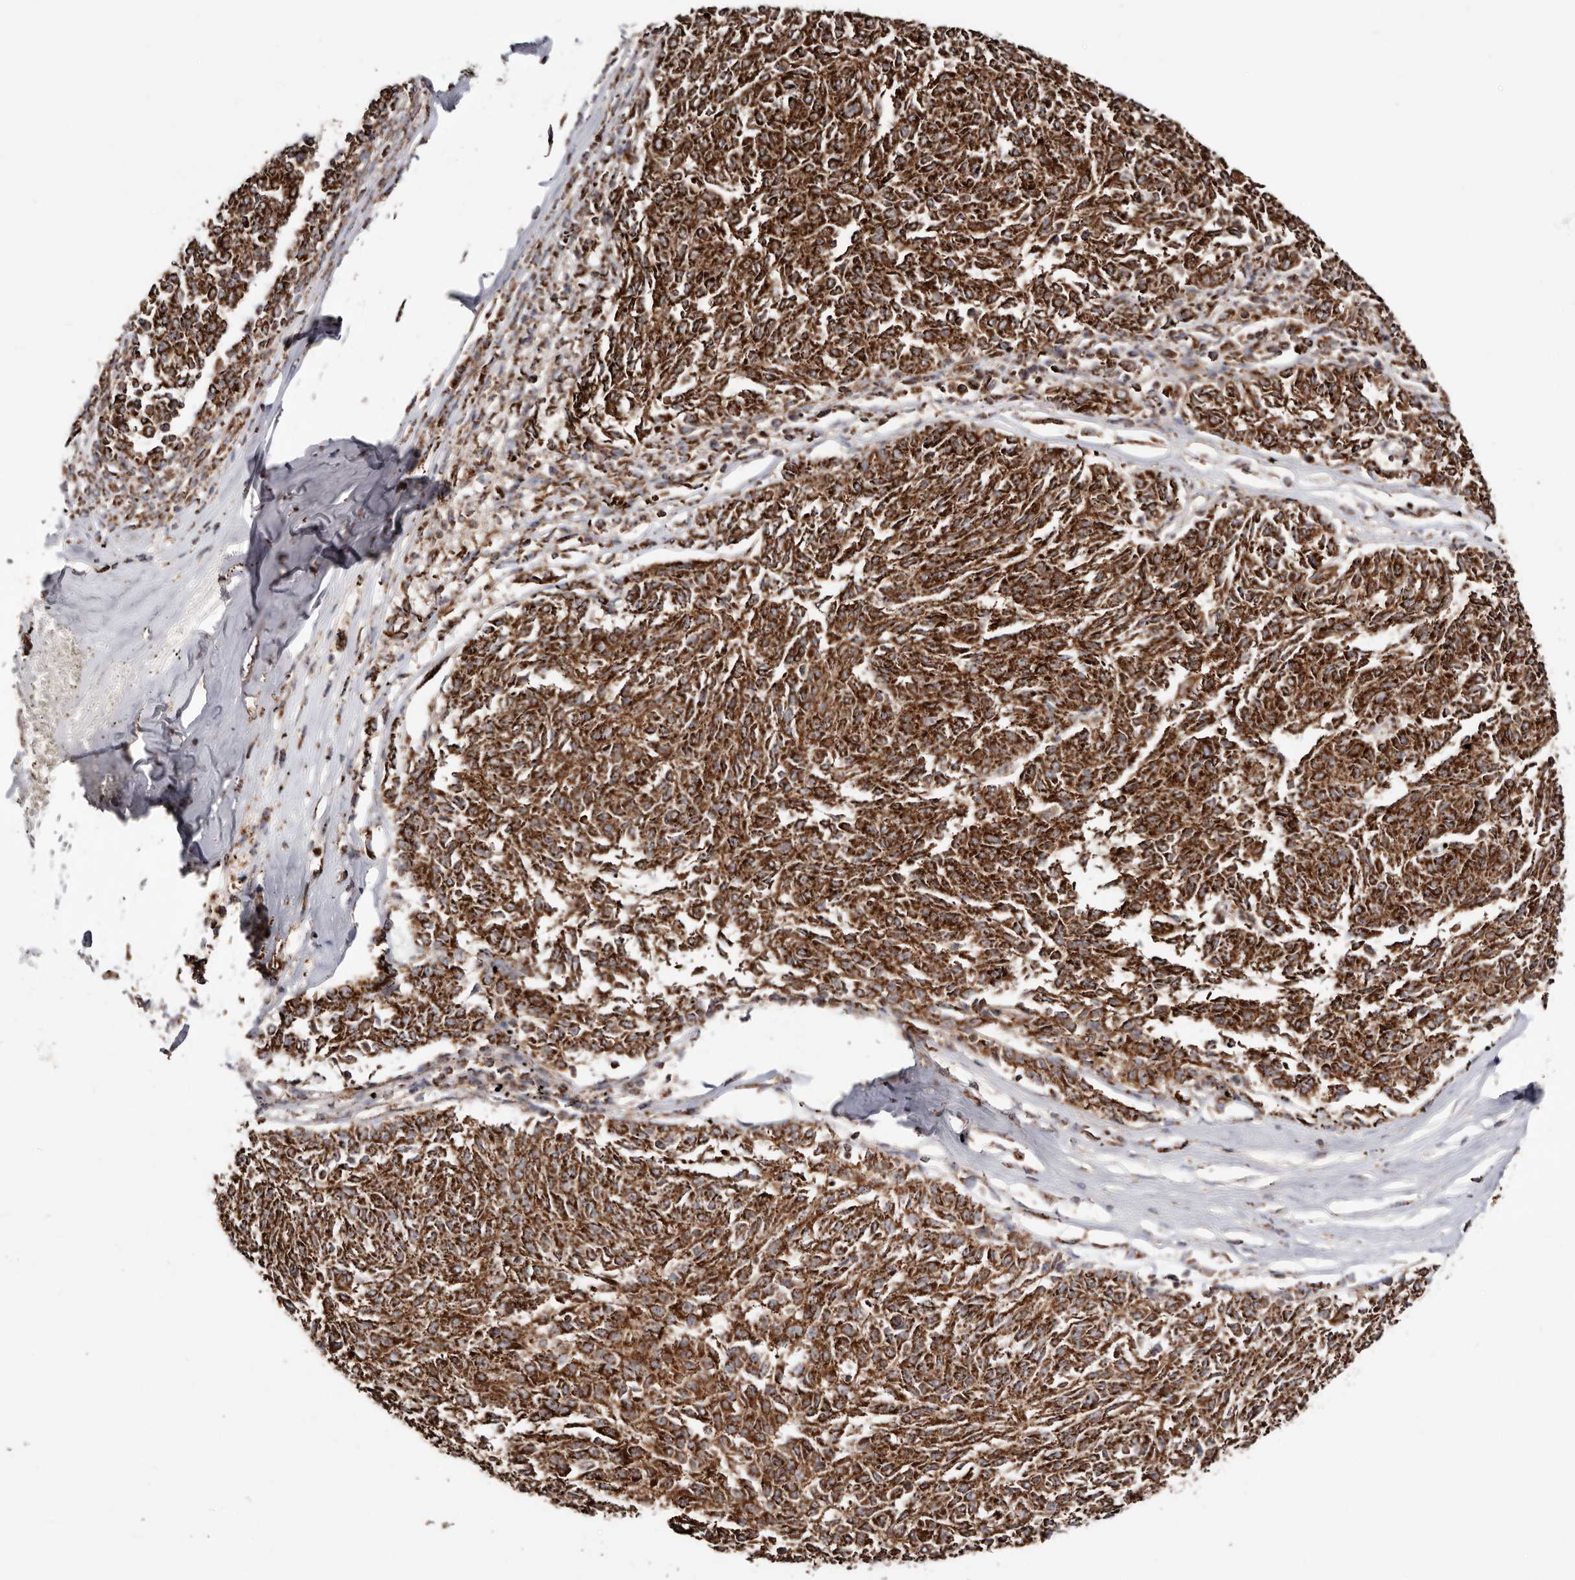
{"staining": {"intensity": "strong", "quantity": ">75%", "location": "cytoplasmic/membranous"}, "tissue": "melanoma", "cell_type": "Tumor cells", "image_type": "cancer", "snomed": [{"axis": "morphology", "description": "Malignant melanoma, NOS"}, {"axis": "topography", "description": "Skin"}], "caption": "Immunohistochemistry of malignant melanoma demonstrates high levels of strong cytoplasmic/membranous positivity in about >75% of tumor cells.", "gene": "PRKACB", "patient": {"sex": "female", "age": 72}}